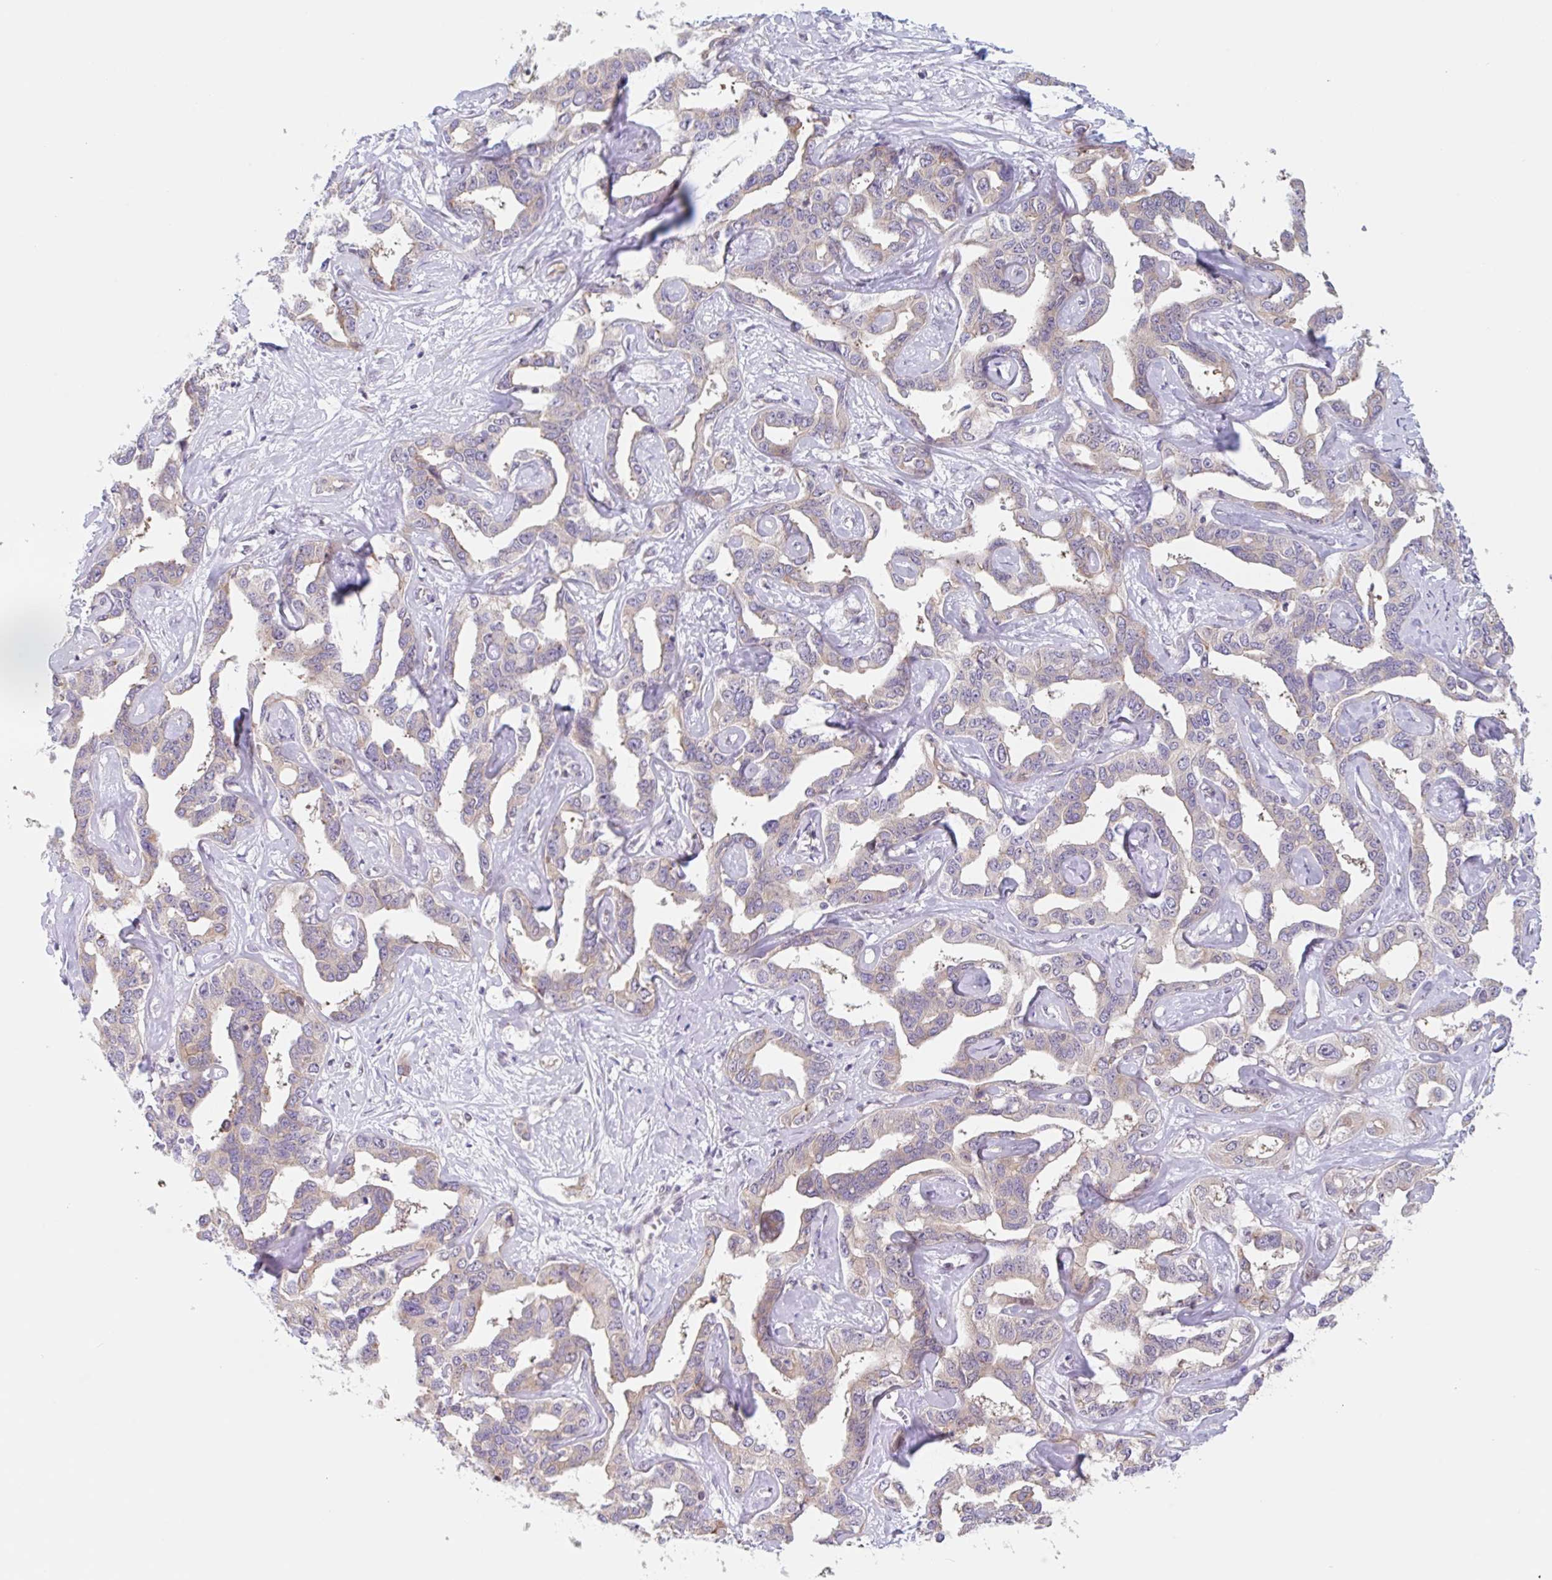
{"staining": {"intensity": "weak", "quantity": "25%-75%", "location": "cytoplasmic/membranous"}, "tissue": "liver cancer", "cell_type": "Tumor cells", "image_type": "cancer", "snomed": [{"axis": "morphology", "description": "Cholangiocarcinoma"}, {"axis": "topography", "description": "Liver"}], "caption": "Immunohistochemical staining of liver cancer reveals low levels of weak cytoplasmic/membranous protein expression in approximately 25%-75% of tumor cells. (Stains: DAB (3,3'-diaminobenzidine) in brown, nuclei in blue, Microscopy: brightfield microscopy at high magnification).", "gene": "TBPL2", "patient": {"sex": "male", "age": 59}}